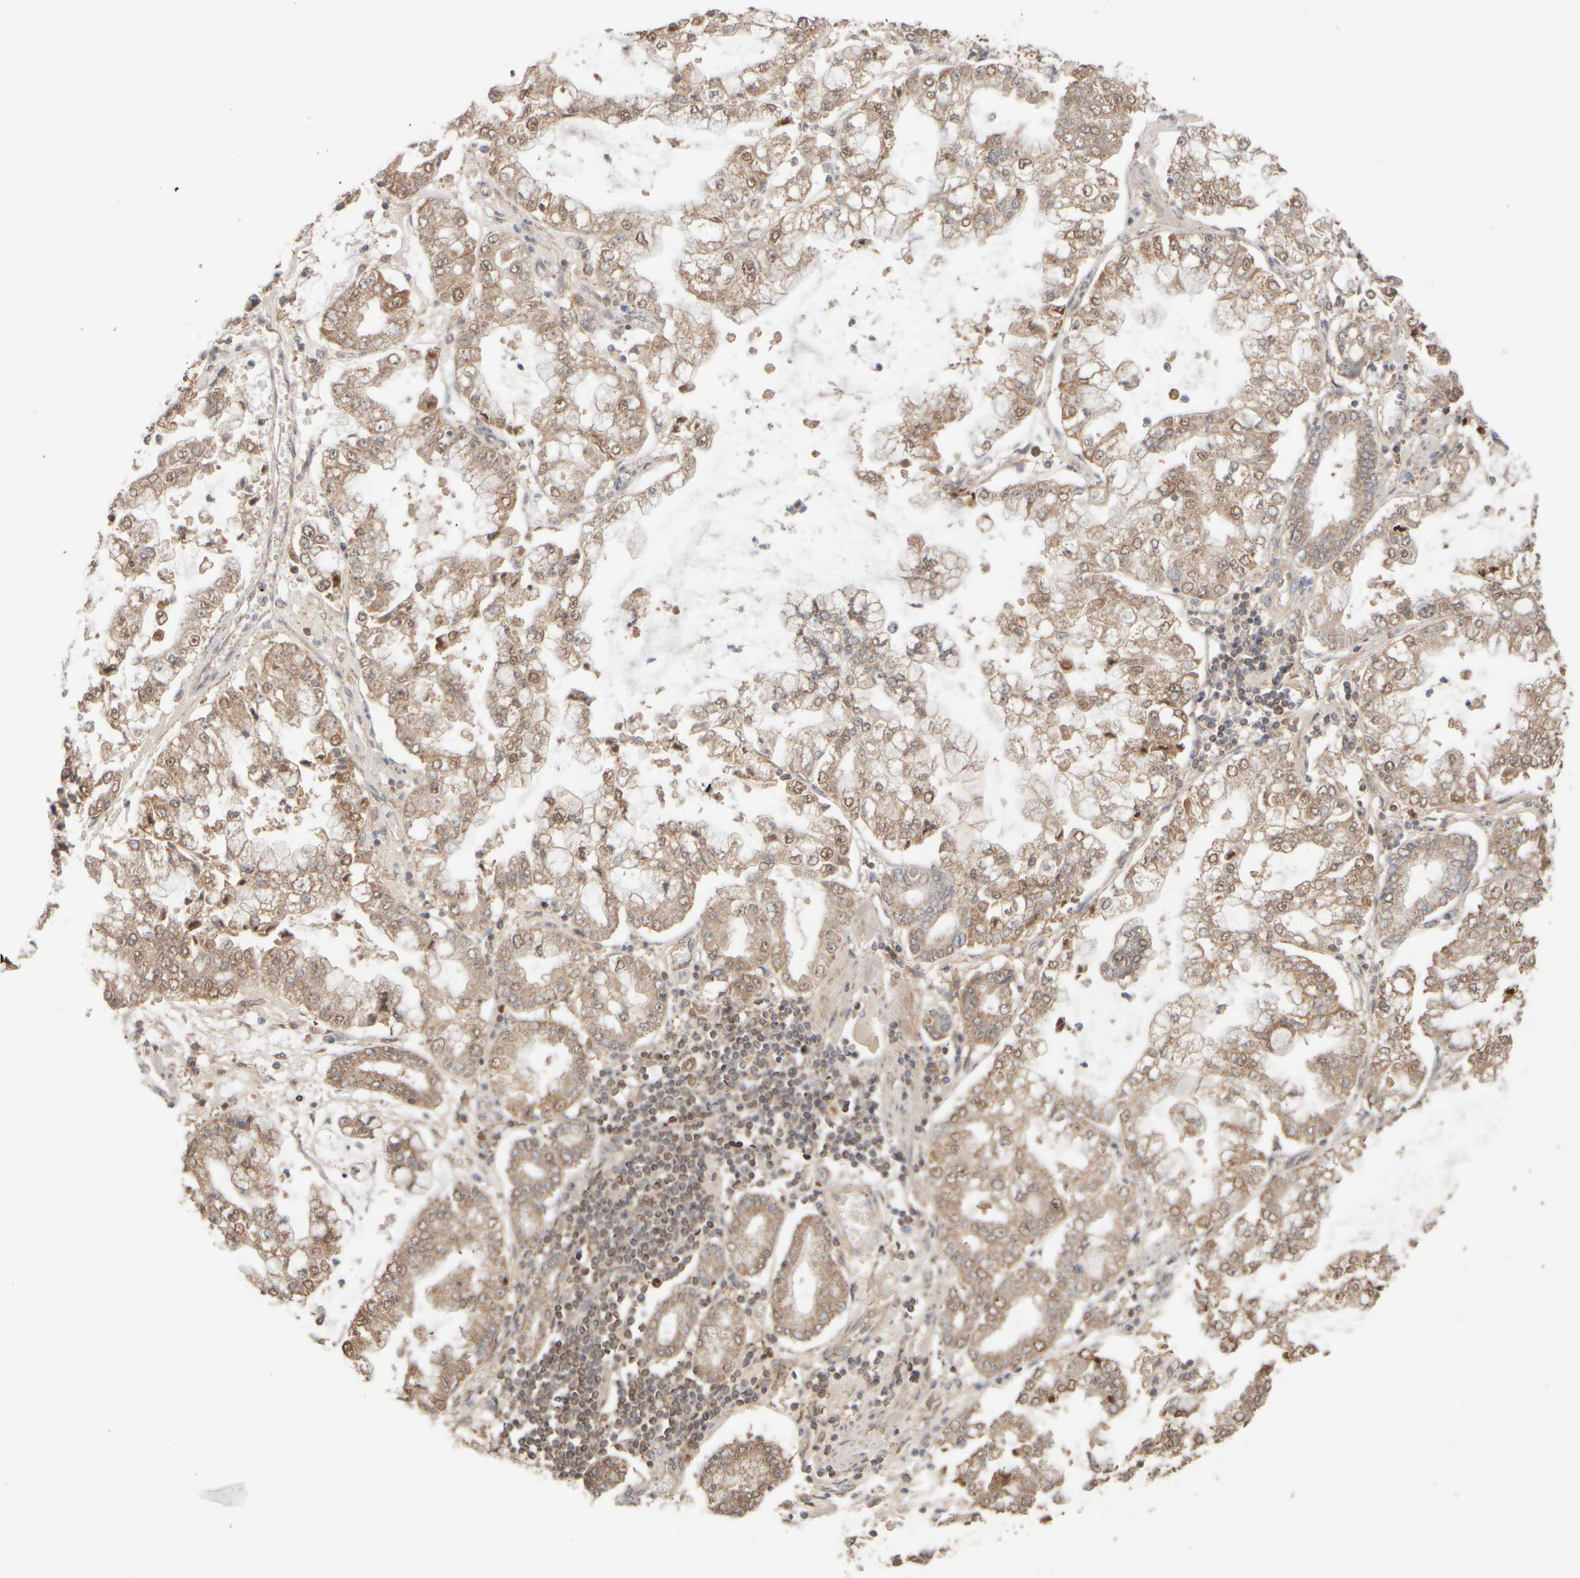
{"staining": {"intensity": "moderate", "quantity": ">75%", "location": "cytoplasmic/membranous,nuclear"}, "tissue": "stomach cancer", "cell_type": "Tumor cells", "image_type": "cancer", "snomed": [{"axis": "morphology", "description": "Adenocarcinoma, NOS"}, {"axis": "topography", "description": "Stomach"}], "caption": "Immunohistochemistry (DAB) staining of human stomach cancer reveals moderate cytoplasmic/membranous and nuclear protein expression in about >75% of tumor cells.", "gene": "EIF2B3", "patient": {"sex": "male", "age": 76}}